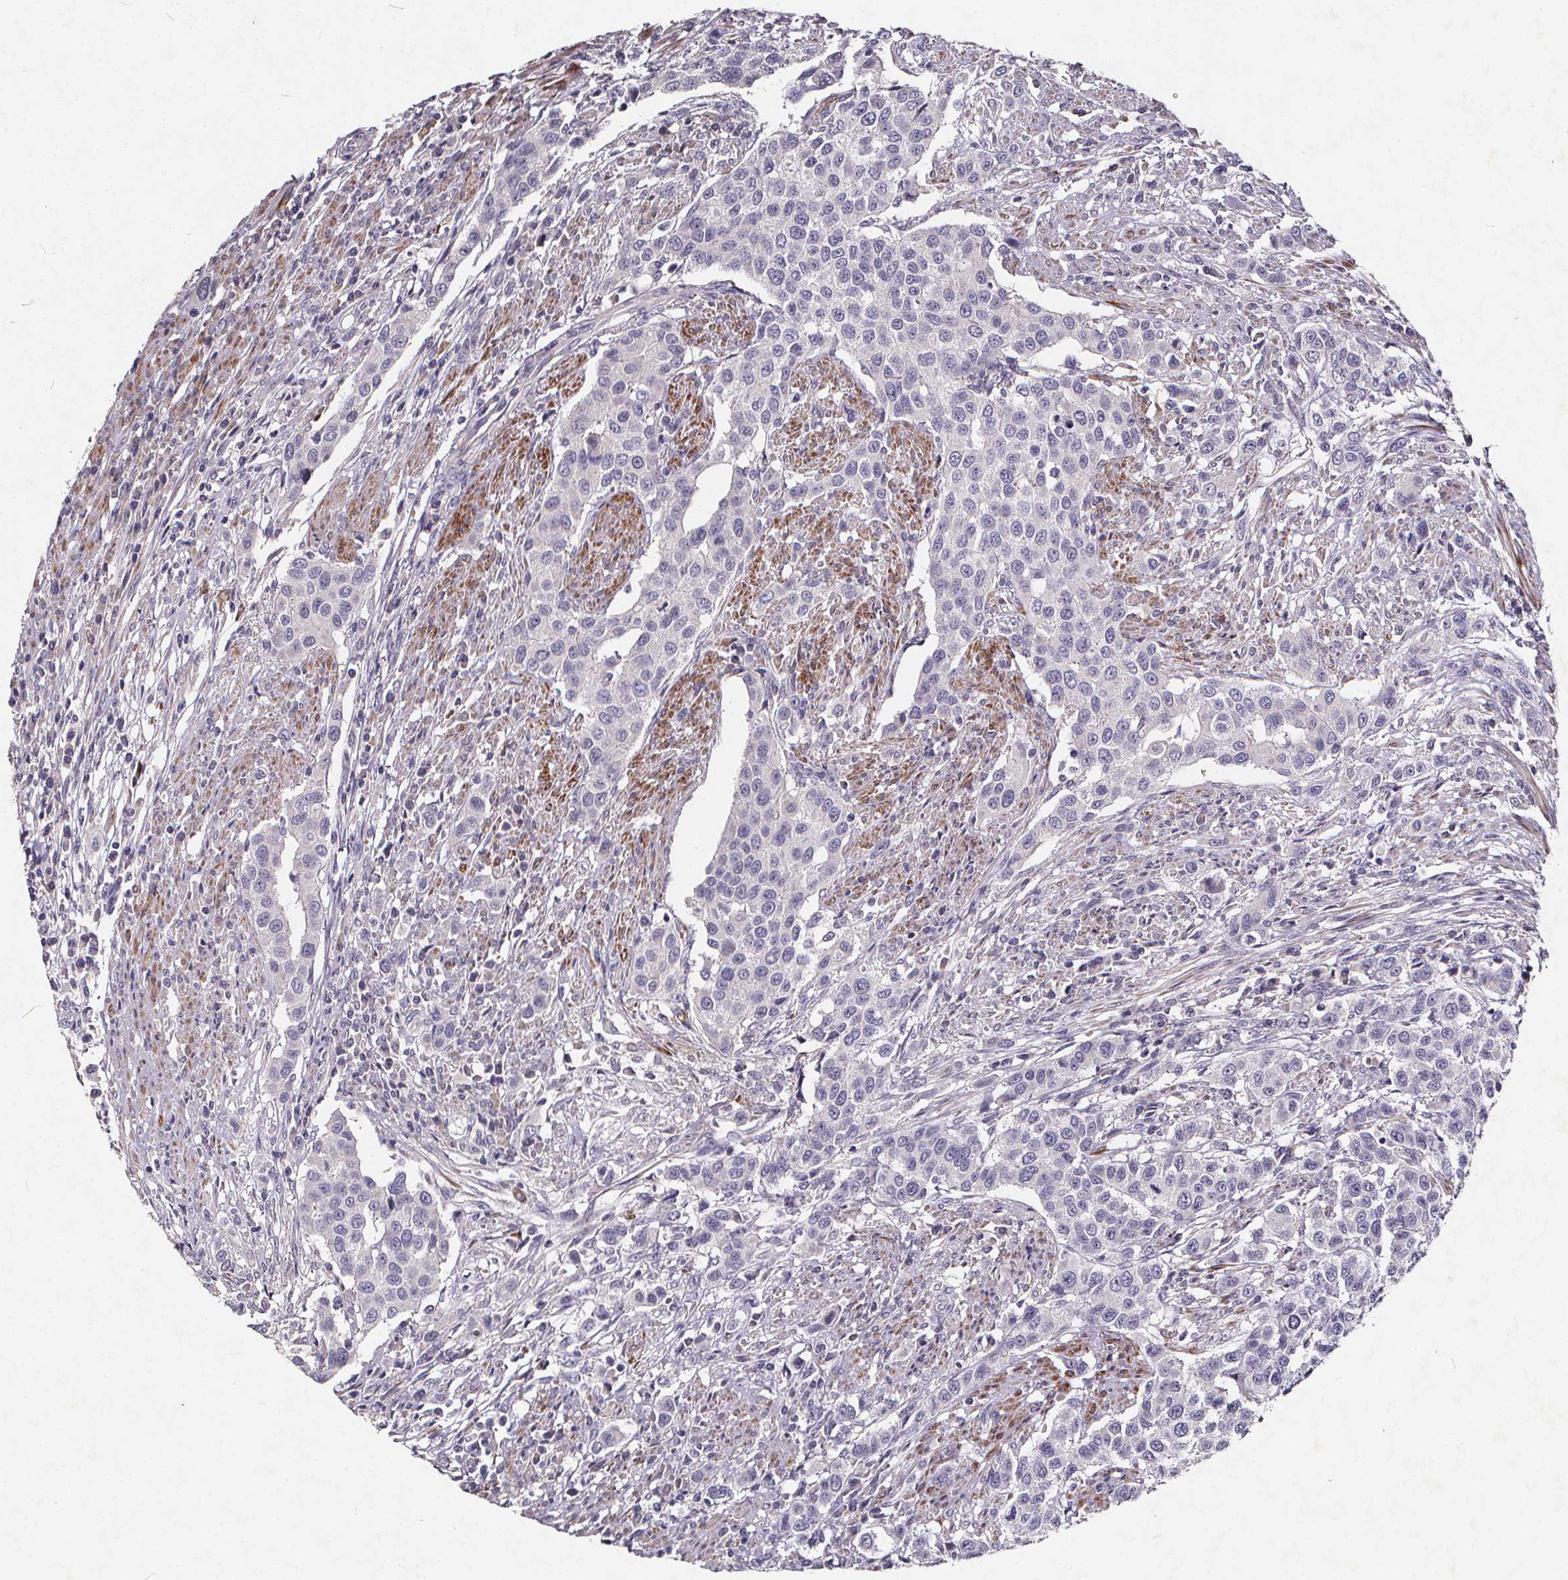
{"staining": {"intensity": "negative", "quantity": "none", "location": "none"}, "tissue": "urothelial cancer", "cell_type": "Tumor cells", "image_type": "cancer", "snomed": [{"axis": "morphology", "description": "Urothelial carcinoma, High grade"}, {"axis": "topography", "description": "Urinary bladder"}], "caption": "Immunohistochemical staining of urothelial cancer exhibits no significant staining in tumor cells. (DAB (3,3'-diaminobenzidine) immunohistochemistry with hematoxylin counter stain).", "gene": "TSPAN14", "patient": {"sex": "female", "age": 58}}